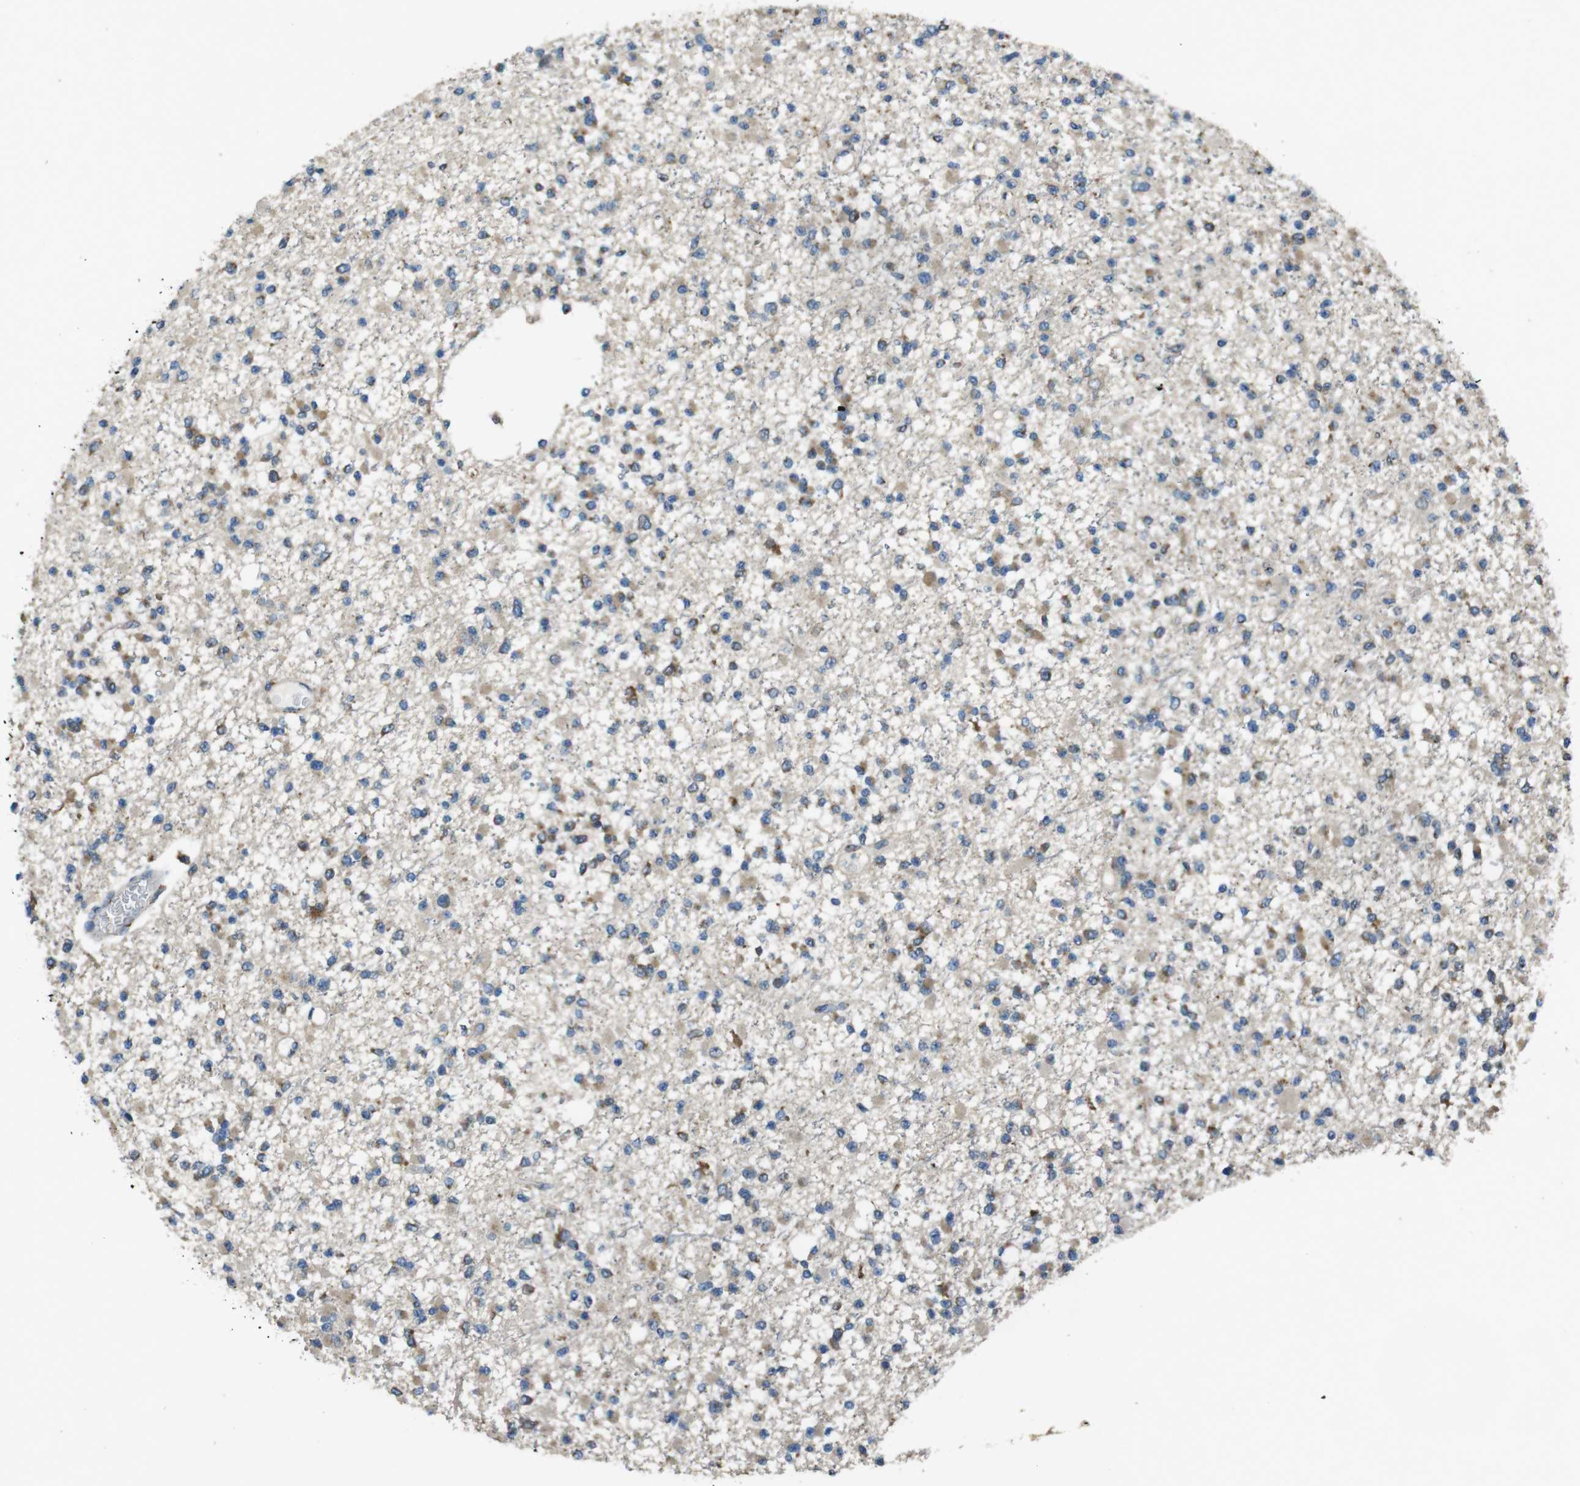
{"staining": {"intensity": "moderate", "quantity": "25%-75%", "location": "cytoplasmic/membranous"}, "tissue": "glioma", "cell_type": "Tumor cells", "image_type": "cancer", "snomed": [{"axis": "morphology", "description": "Glioma, malignant, Low grade"}, {"axis": "topography", "description": "Brain"}], "caption": "Human glioma stained with a protein marker demonstrates moderate staining in tumor cells.", "gene": "RAB6A", "patient": {"sex": "female", "age": 22}}